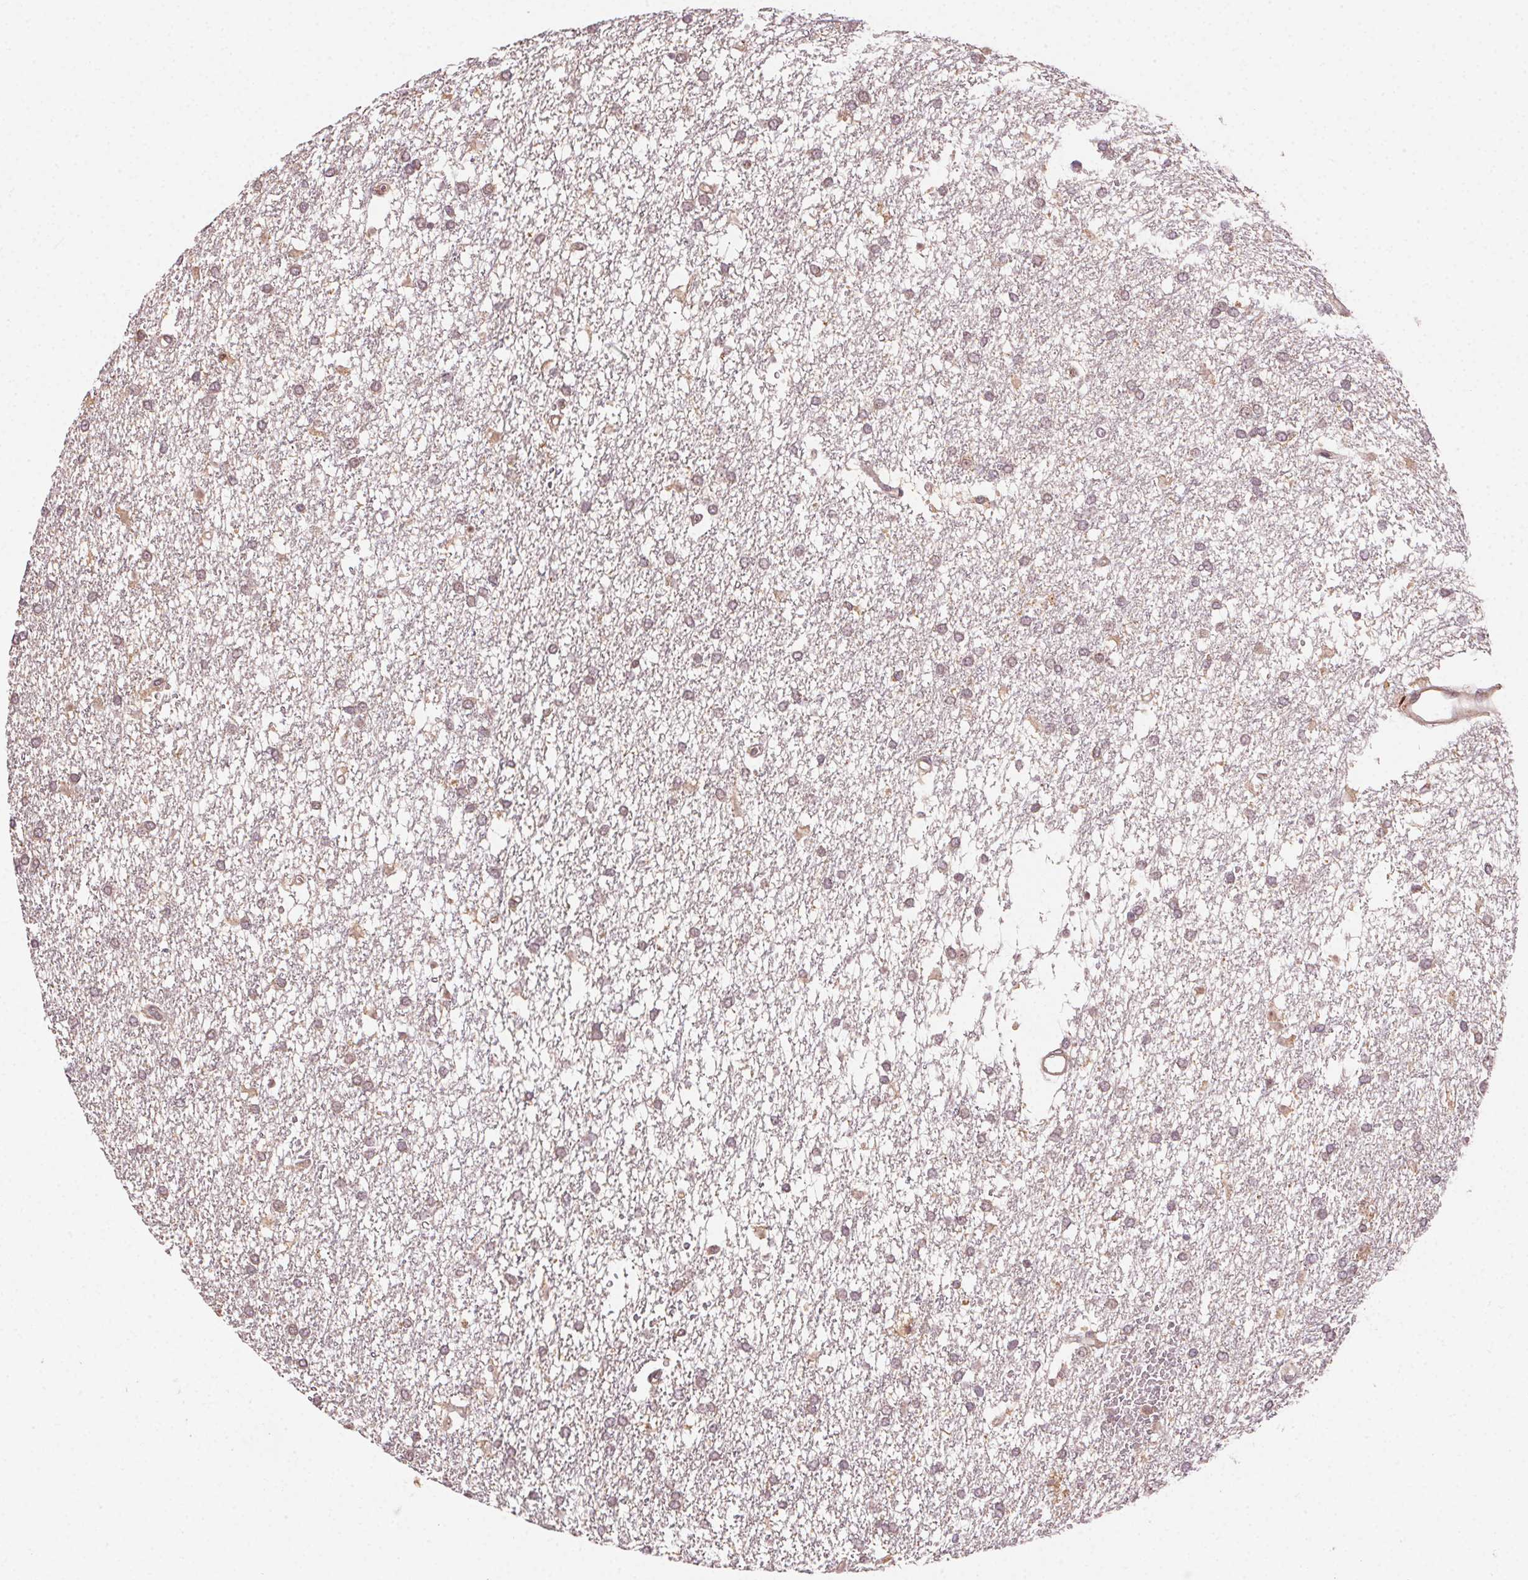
{"staining": {"intensity": "weak", "quantity": "25%-75%", "location": "cytoplasmic/membranous"}, "tissue": "glioma", "cell_type": "Tumor cells", "image_type": "cancer", "snomed": [{"axis": "morphology", "description": "Glioma, malignant, High grade"}, {"axis": "topography", "description": "Brain"}], "caption": "About 25%-75% of tumor cells in glioma display weak cytoplasmic/membranous protein staining as visualized by brown immunohistochemical staining.", "gene": "KLHL15", "patient": {"sex": "female", "age": 61}}